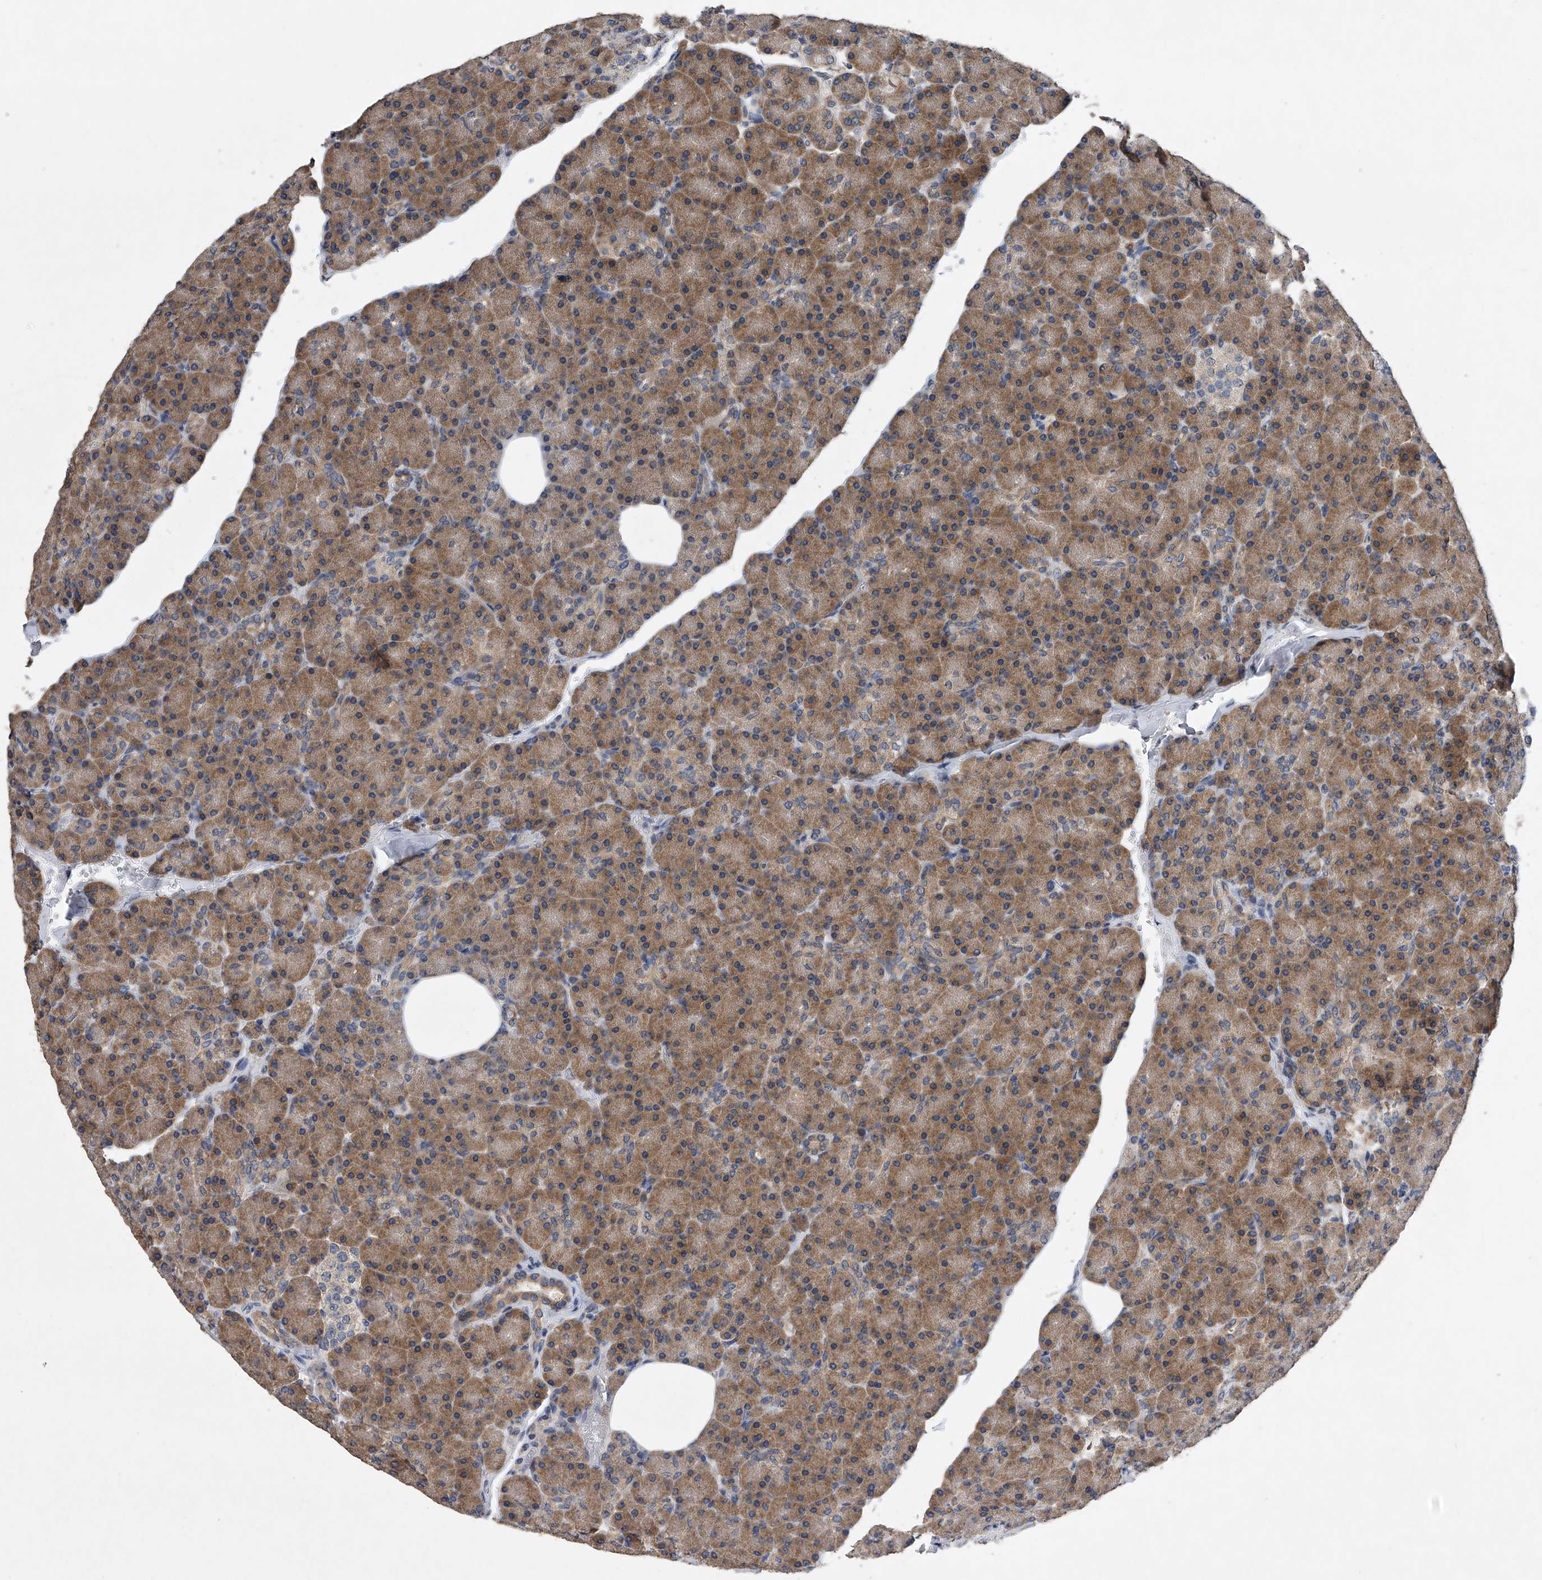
{"staining": {"intensity": "moderate", "quantity": ">75%", "location": "cytoplasmic/membranous"}, "tissue": "pancreas", "cell_type": "Exocrine glandular cells", "image_type": "normal", "snomed": [{"axis": "morphology", "description": "Normal tissue, NOS"}, {"axis": "topography", "description": "Pancreas"}], "caption": "Human pancreas stained with a brown dye exhibits moderate cytoplasmic/membranous positive staining in approximately >75% of exocrine glandular cells.", "gene": "RNF5", "patient": {"sex": "female", "age": 43}}